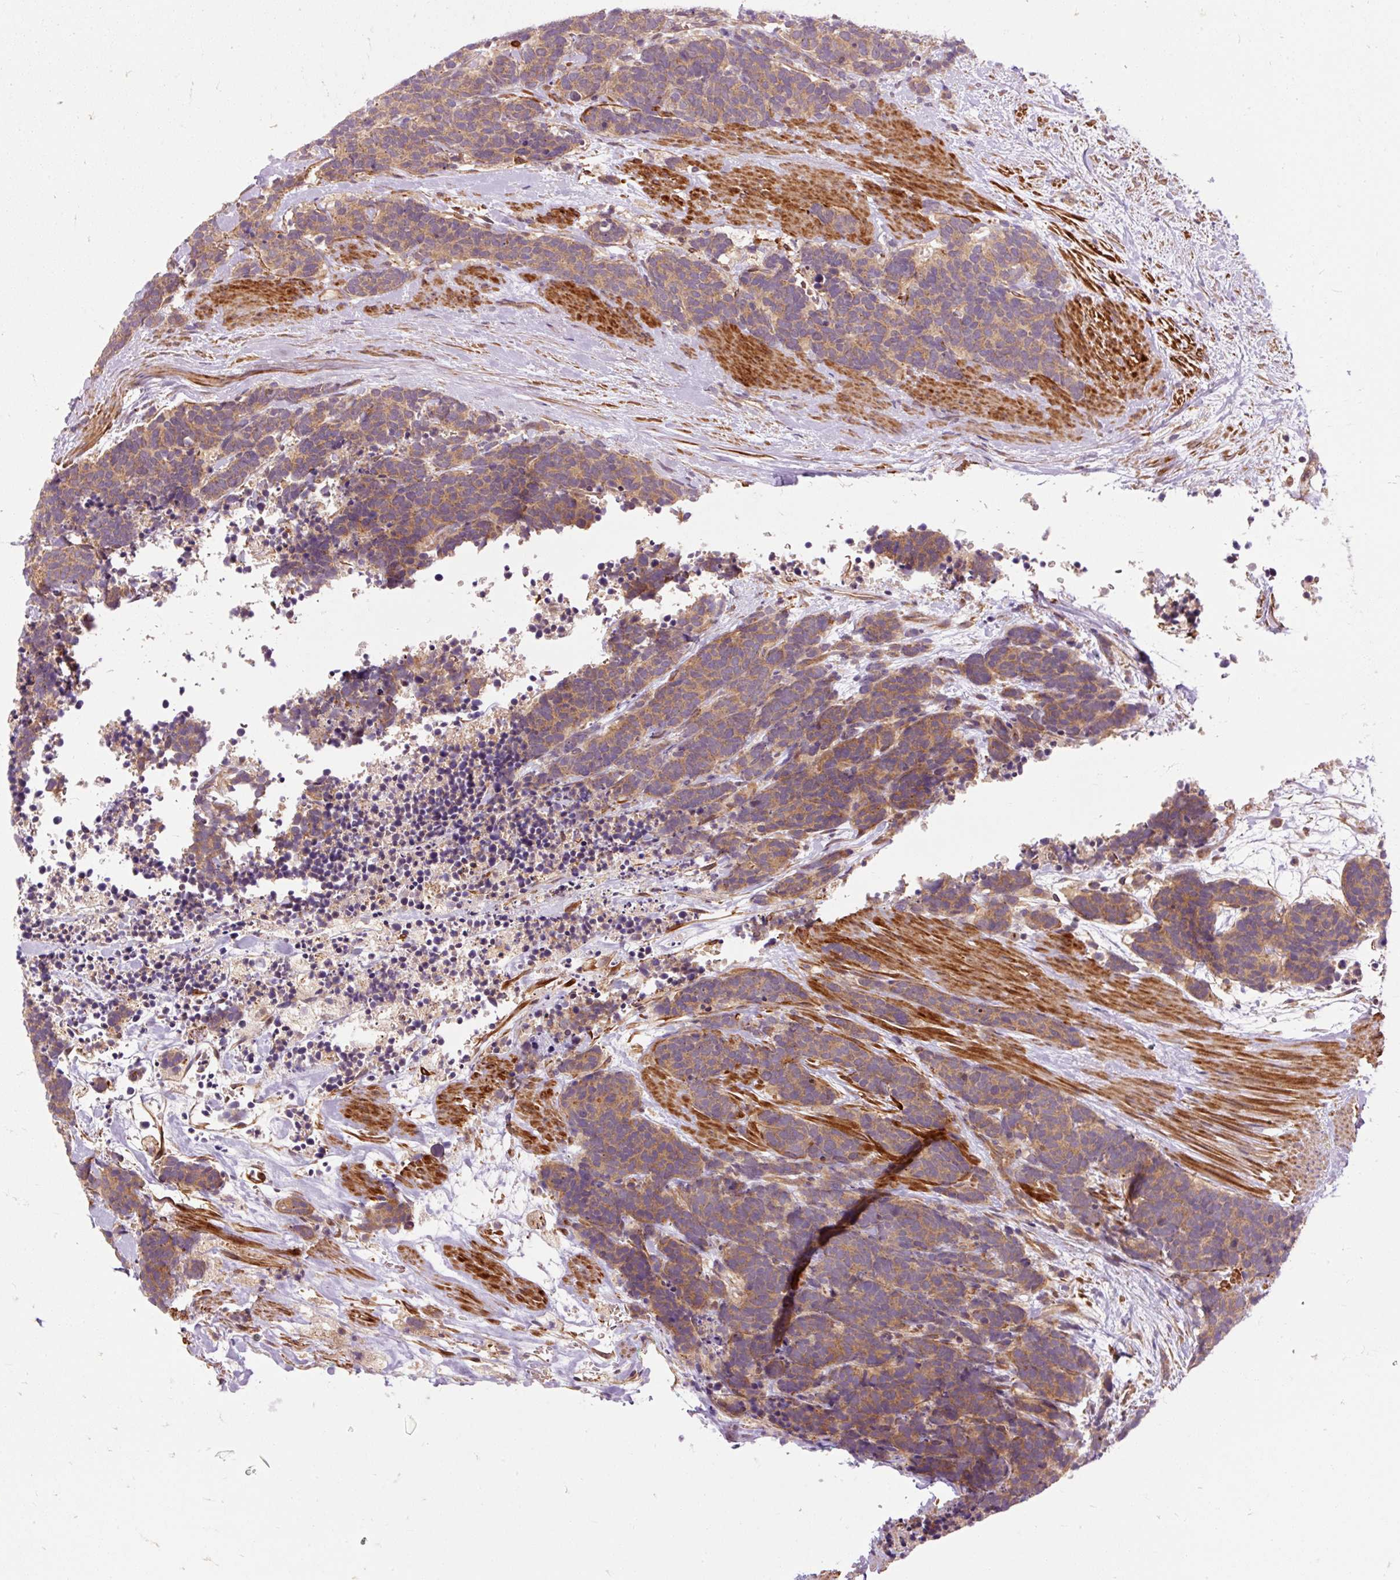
{"staining": {"intensity": "moderate", "quantity": ">75%", "location": "cytoplasmic/membranous"}, "tissue": "carcinoid", "cell_type": "Tumor cells", "image_type": "cancer", "snomed": [{"axis": "morphology", "description": "Carcinoma, NOS"}, {"axis": "morphology", "description": "Carcinoid, malignant, NOS"}, {"axis": "topography", "description": "Prostate"}], "caption": "There is medium levels of moderate cytoplasmic/membranous expression in tumor cells of carcinoid, as demonstrated by immunohistochemical staining (brown color).", "gene": "RIPOR3", "patient": {"sex": "male", "age": 57}}